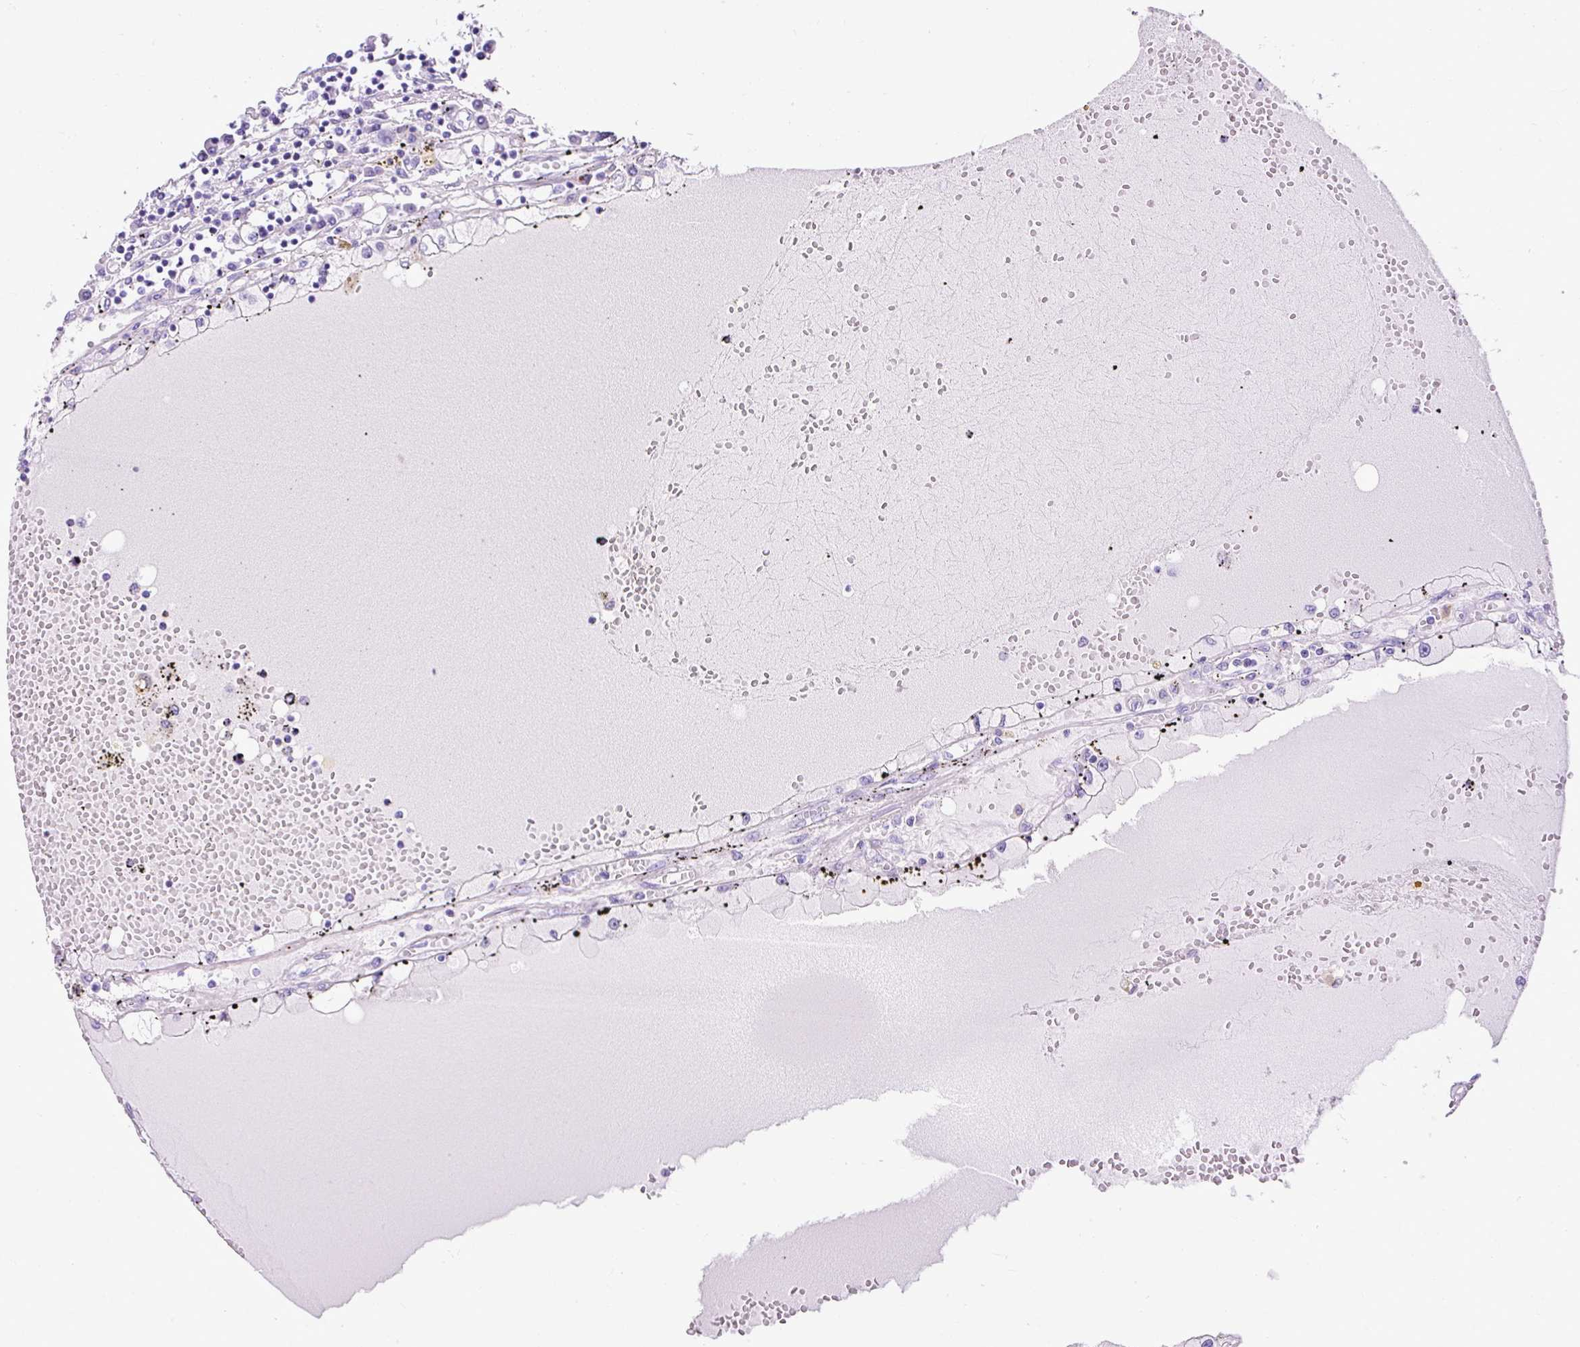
{"staining": {"intensity": "negative", "quantity": "none", "location": "none"}, "tissue": "renal cancer", "cell_type": "Tumor cells", "image_type": "cancer", "snomed": [{"axis": "morphology", "description": "Adenocarcinoma, NOS"}, {"axis": "topography", "description": "Kidney"}], "caption": "Immunohistochemical staining of human renal cancer (adenocarcinoma) reveals no significant positivity in tumor cells. The staining was performed using DAB (3,3'-diaminobenzidine) to visualize the protein expression in brown, while the nuclei were stained in blue with hematoxylin (Magnification: 20x).", "gene": "KRT12", "patient": {"sex": "male", "age": 56}}